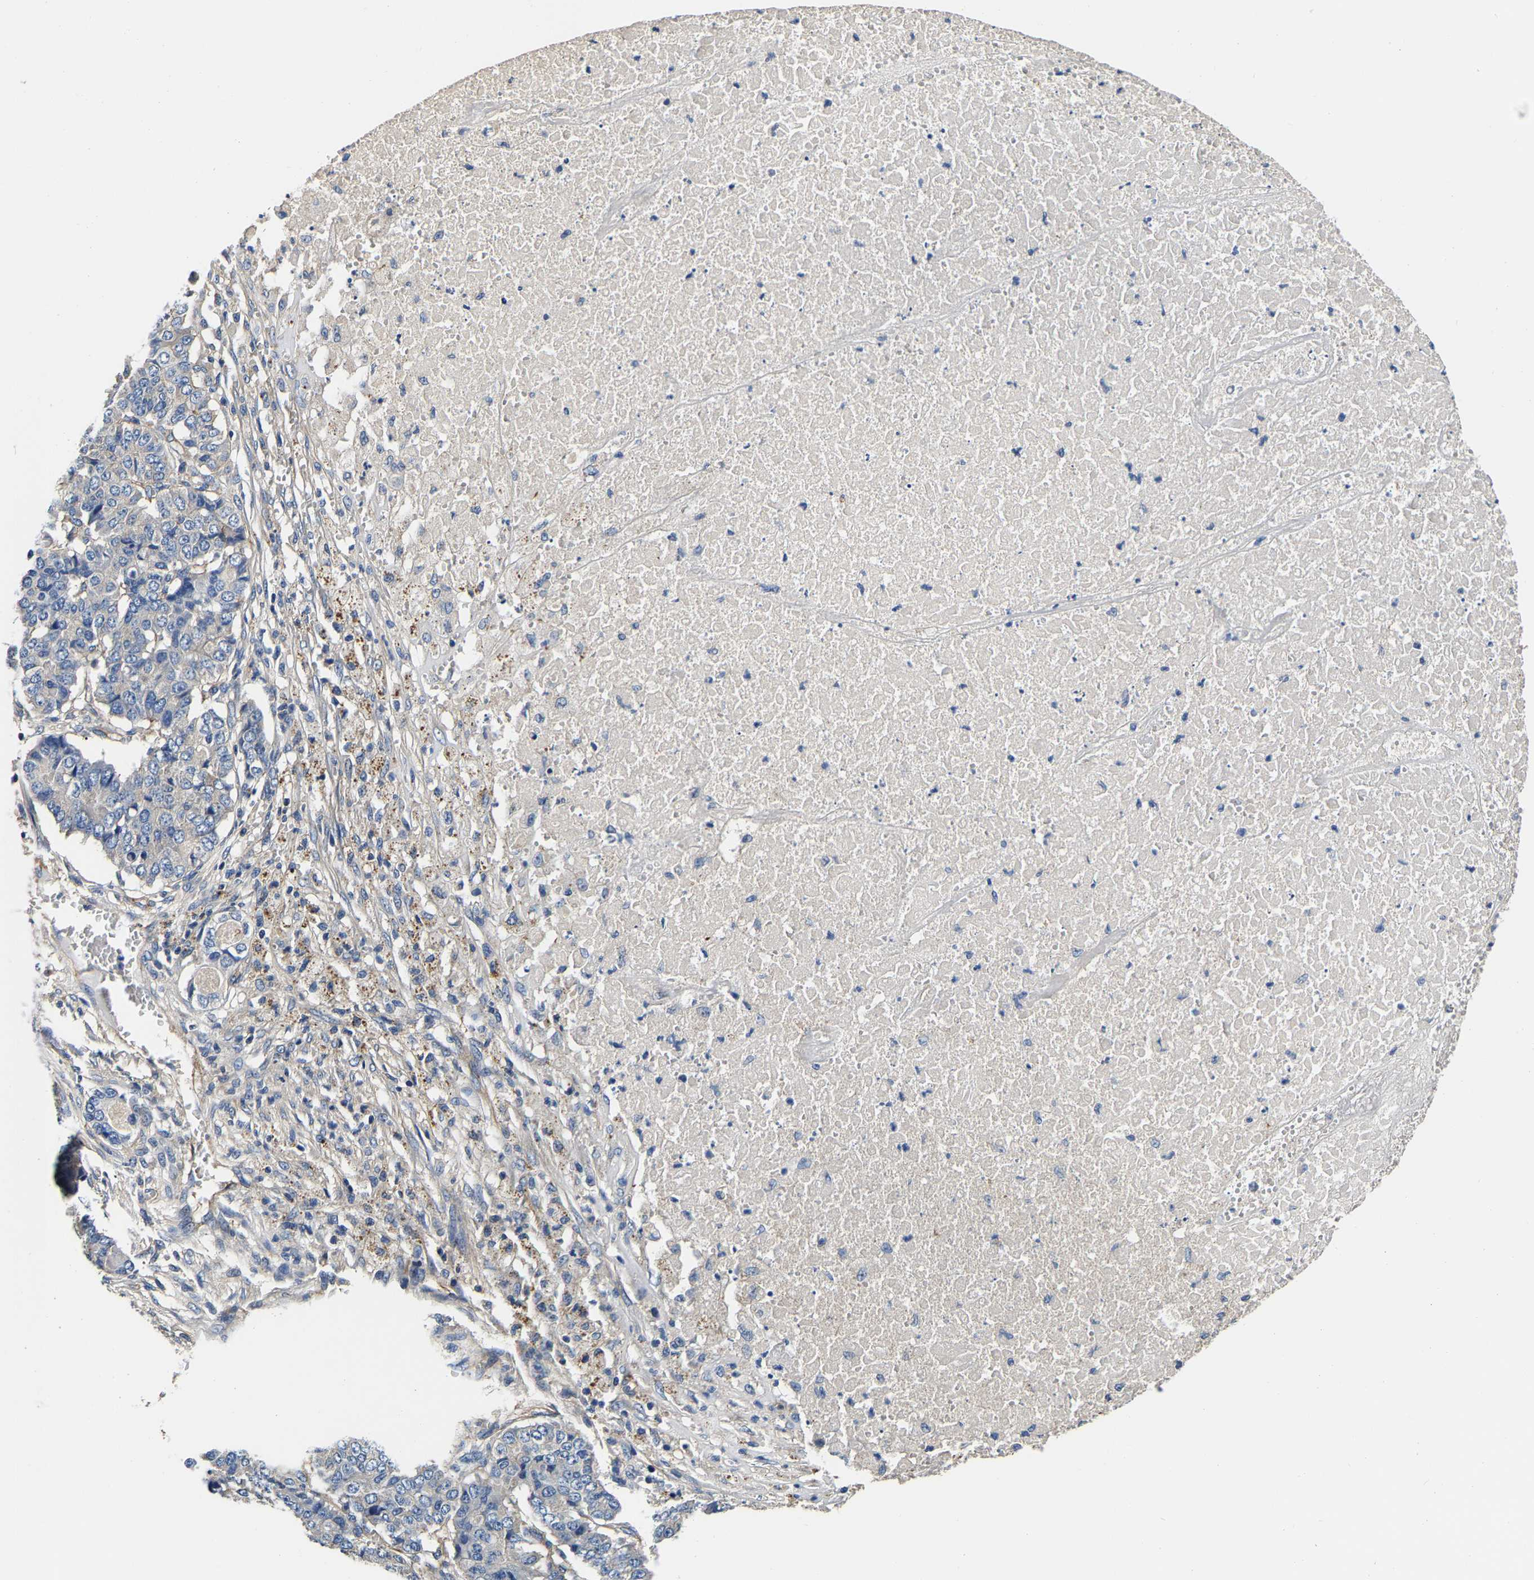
{"staining": {"intensity": "negative", "quantity": "none", "location": "none"}, "tissue": "pancreatic cancer", "cell_type": "Tumor cells", "image_type": "cancer", "snomed": [{"axis": "morphology", "description": "Adenocarcinoma, NOS"}, {"axis": "topography", "description": "Pancreas"}], "caption": "This is an immunohistochemistry photomicrograph of adenocarcinoma (pancreatic). There is no positivity in tumor cells.", "gene": "SH3GLB1", "patient": {"sex": "male", "age": 50}}